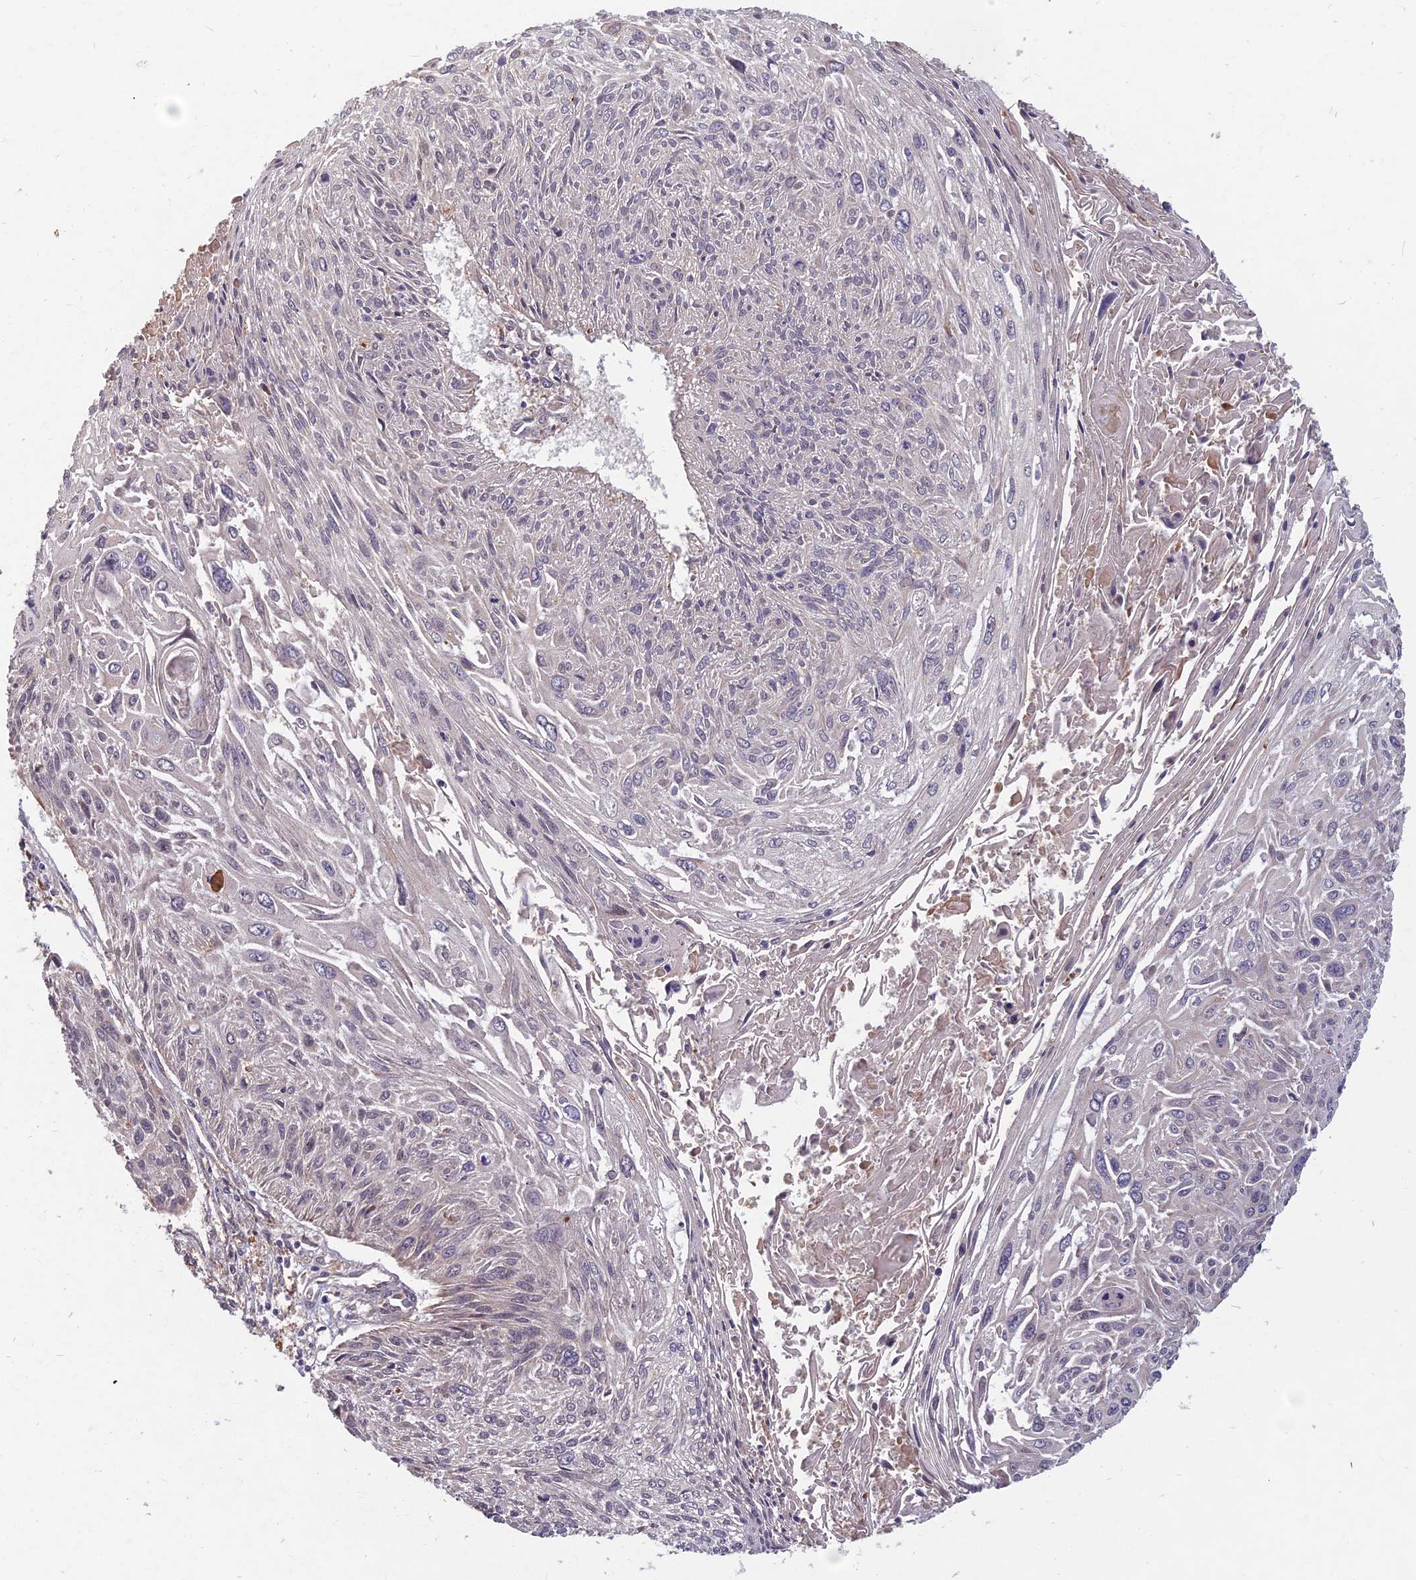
{"staining": {"intensity": "negative", "quantity": "none", "location": "none"}, "tissue": "cervical cancer", "cell_type": "Tumor cells", "image_type": "cancer", "snomed": [{"axis": "morphology", "description": "Squamous cell carcinoma, NOS"}, {"axis": "topography", "description": "Cervix"}], "caption": "Tumor cells show no significant protein staining in cervical cancer (squamous cell carcinoma).", "gene": "SPG11", "patient": {"sex": "female", "age": 51}}